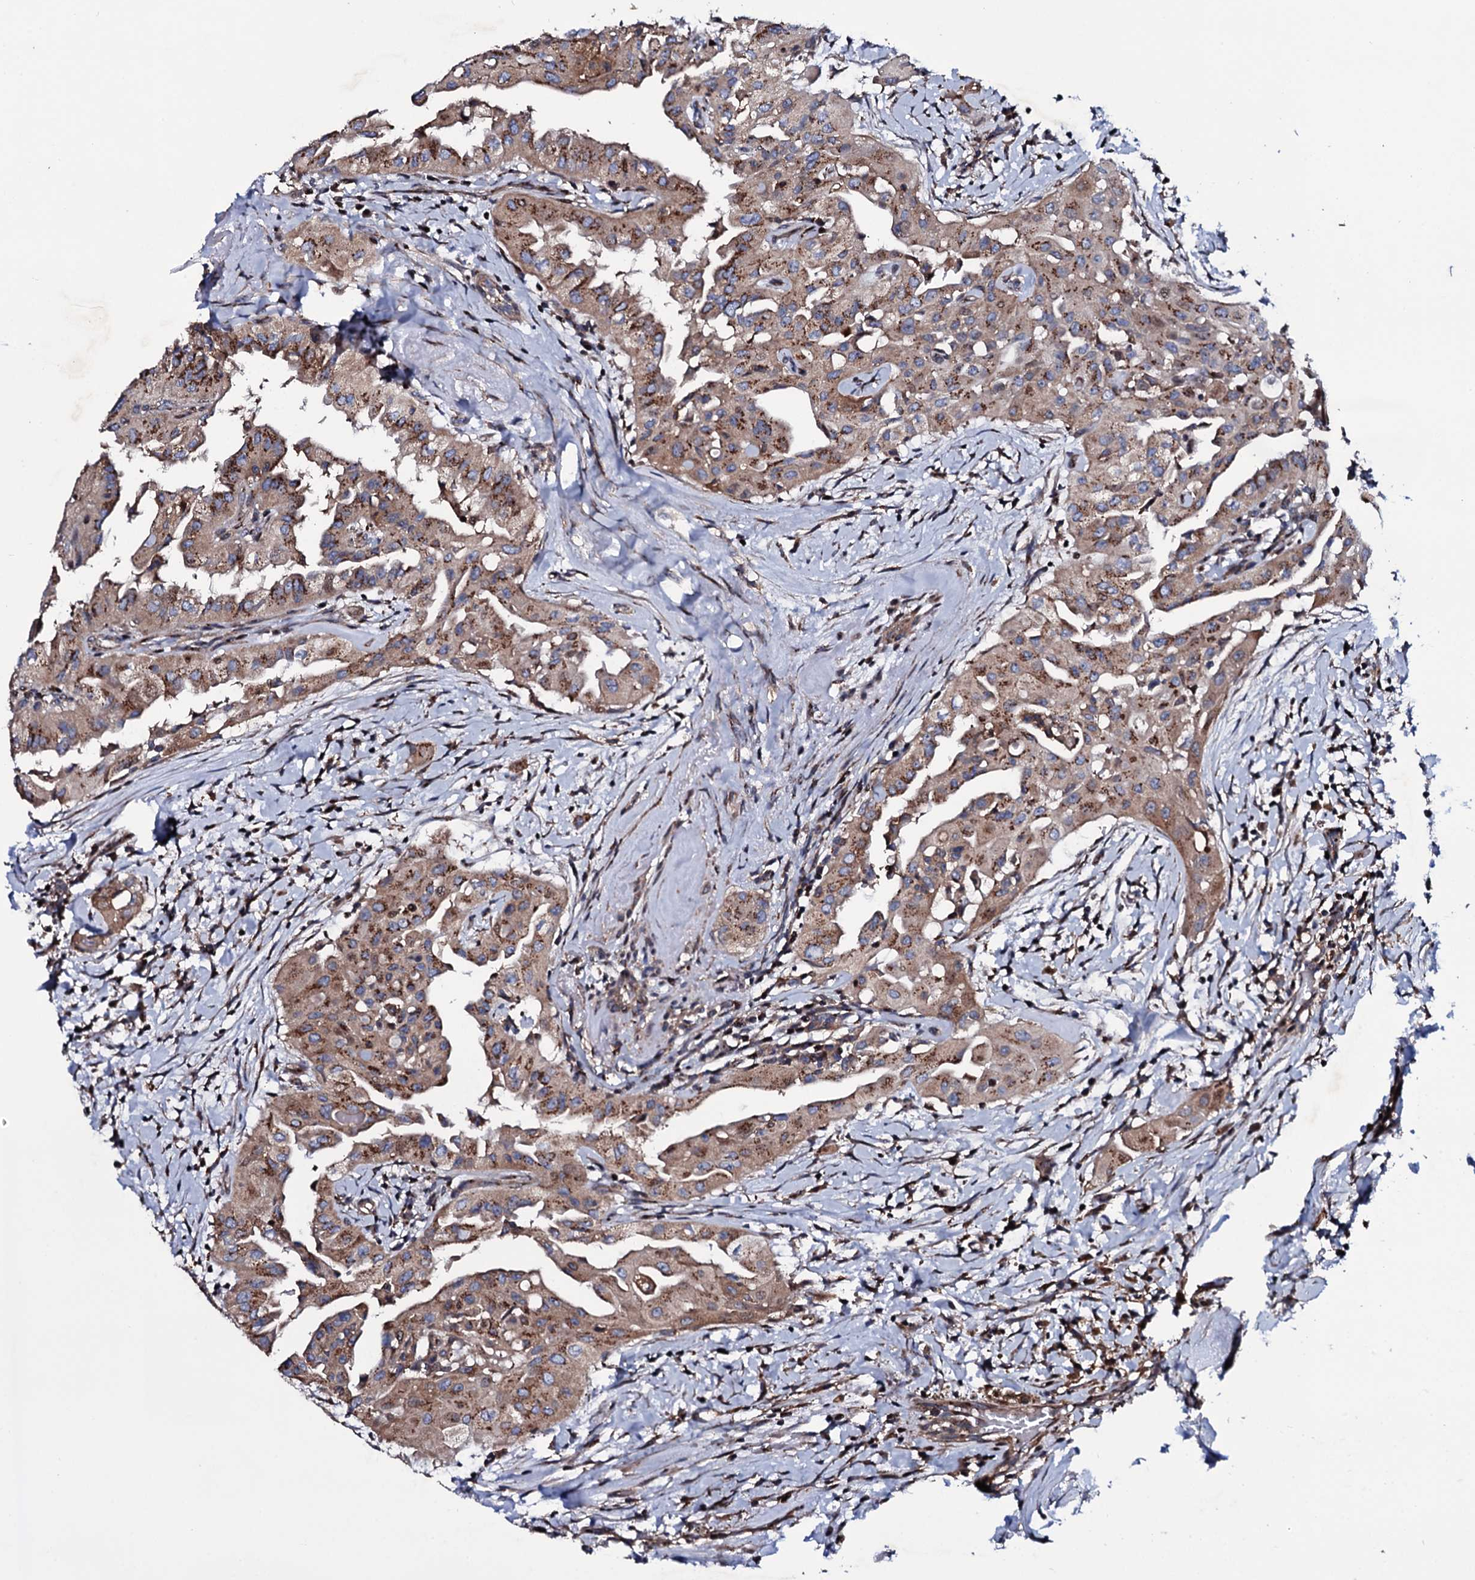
{"staining": {"intensity": "moderate", "quantity": ">75%", "location": "cytoplasmic/membranous"}, "tissue": "thyroid cancer", "cell_type": "Tumor cells", "image_type": "cancer", "snomed": [{"axis": "morphology", "description": "Papillary adenocarcinoma, NOS"}, {"axis": "topography", "description": "Thyroid gland"}], "caption": "A micrograph of thyroid cancer (papillary adenocarcinoma) stained for a protein reveals moderate cytoplasmic/membranous brown staining in tumor cells.", "gene": "PLET1", "patient": {"sex": "female", "age": 59}}